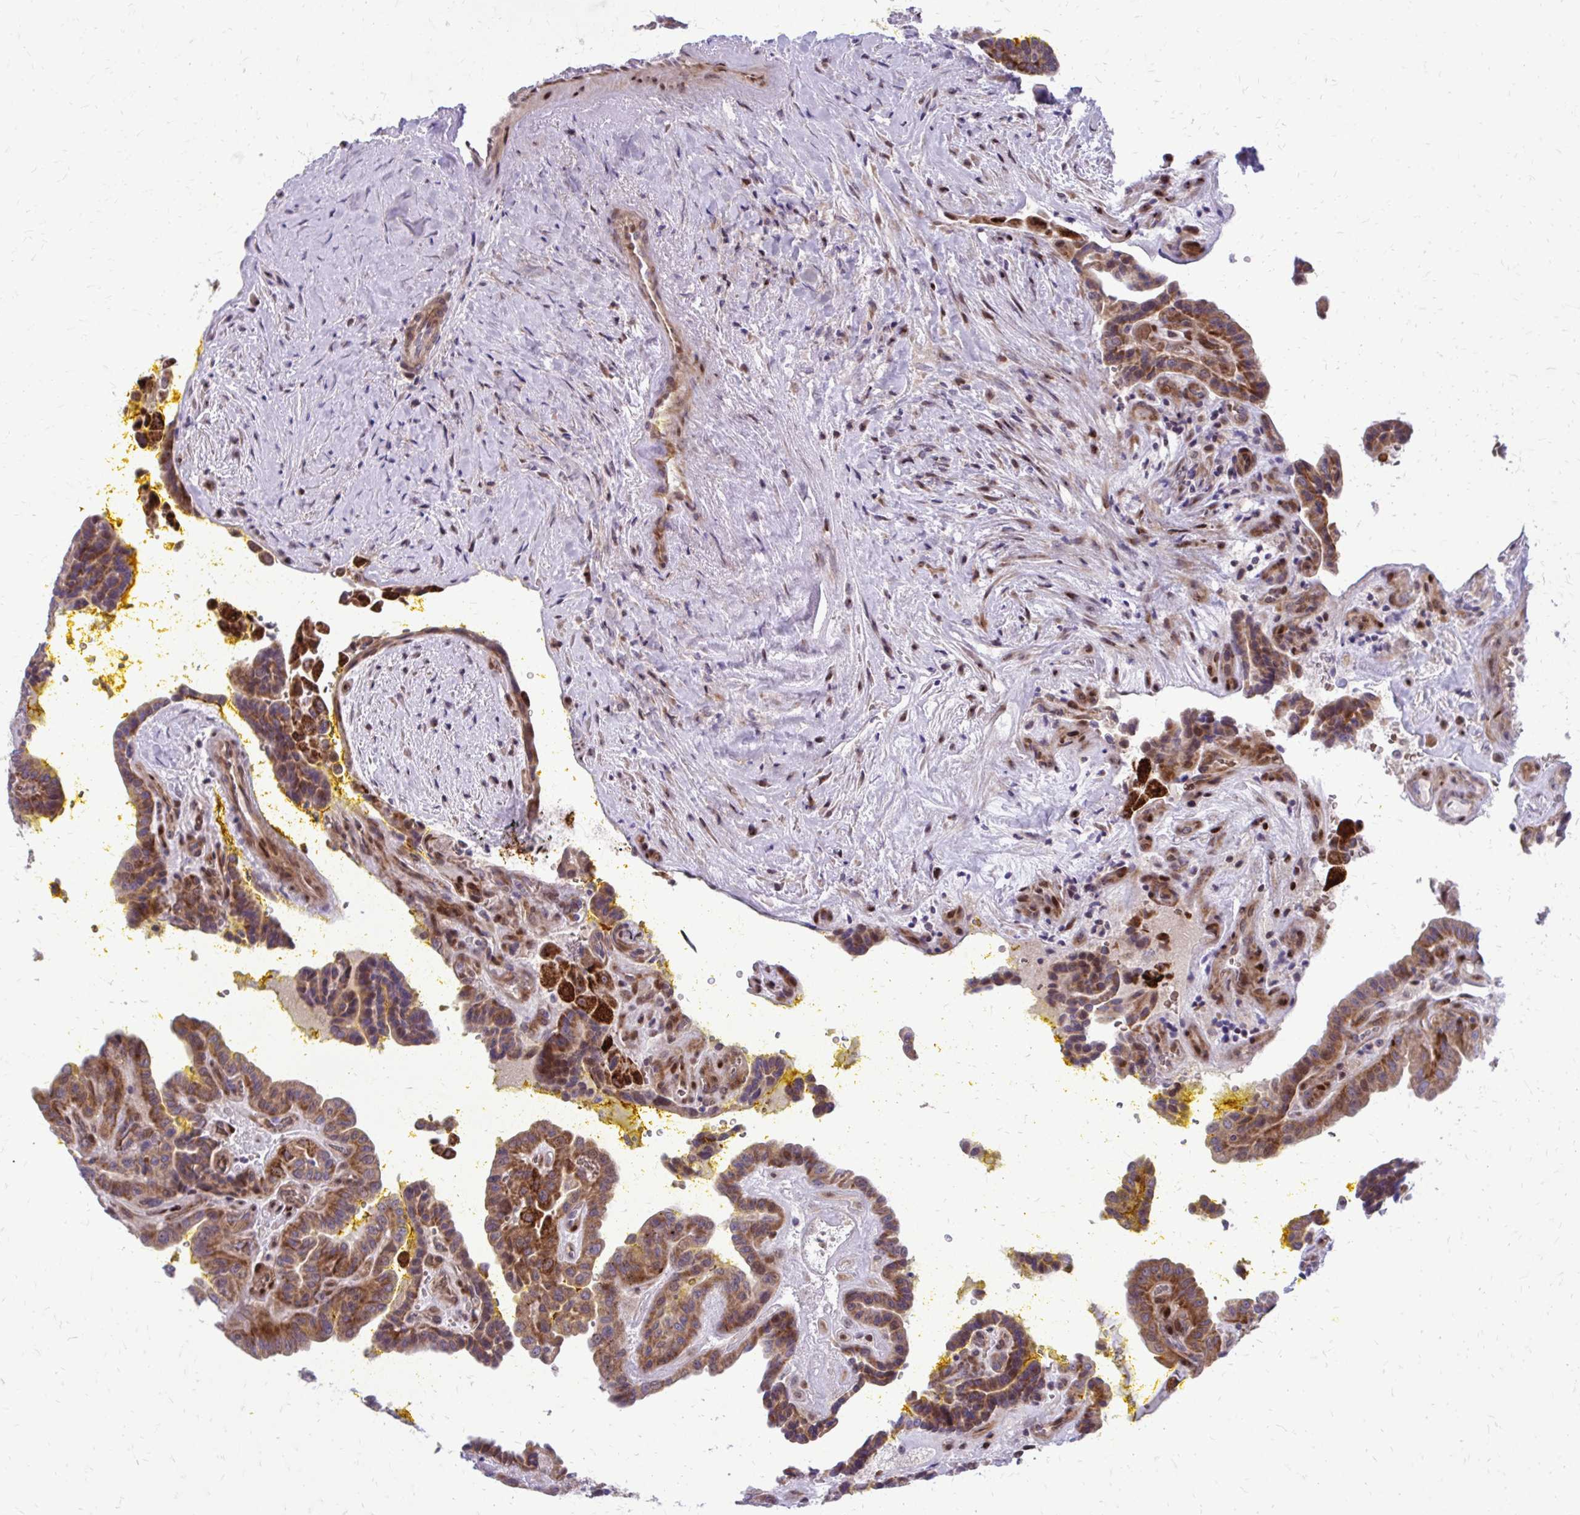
{"staining": {"intensity": "strong", "quantity": ">75%", "location": "cytoplasmic/membranous"}, "tissue": "thyroid cancer", "cell_type": "Tumor cells", "image_type": "cancer", "snomed": [{"axis": "morphology", "description": "Papillary adenocarcinoma, NOS"}, {"axis": "topography", "description": "Thyroid gland"}], "caption": "A brown stain labels strong cytoplasmic/membranous staining of a protein in human papillary adenocarcinoma (thyroid) tumor cells. The staining was performed using DAB (3,3'-diaminobenzidine) to visualize the protein expression in brown, while the nuclei were stained in blue with hematoxylin (Magnification: 20x).", "gene": "PPDPFL", "patient": {"sex": "male", "age": 87}}